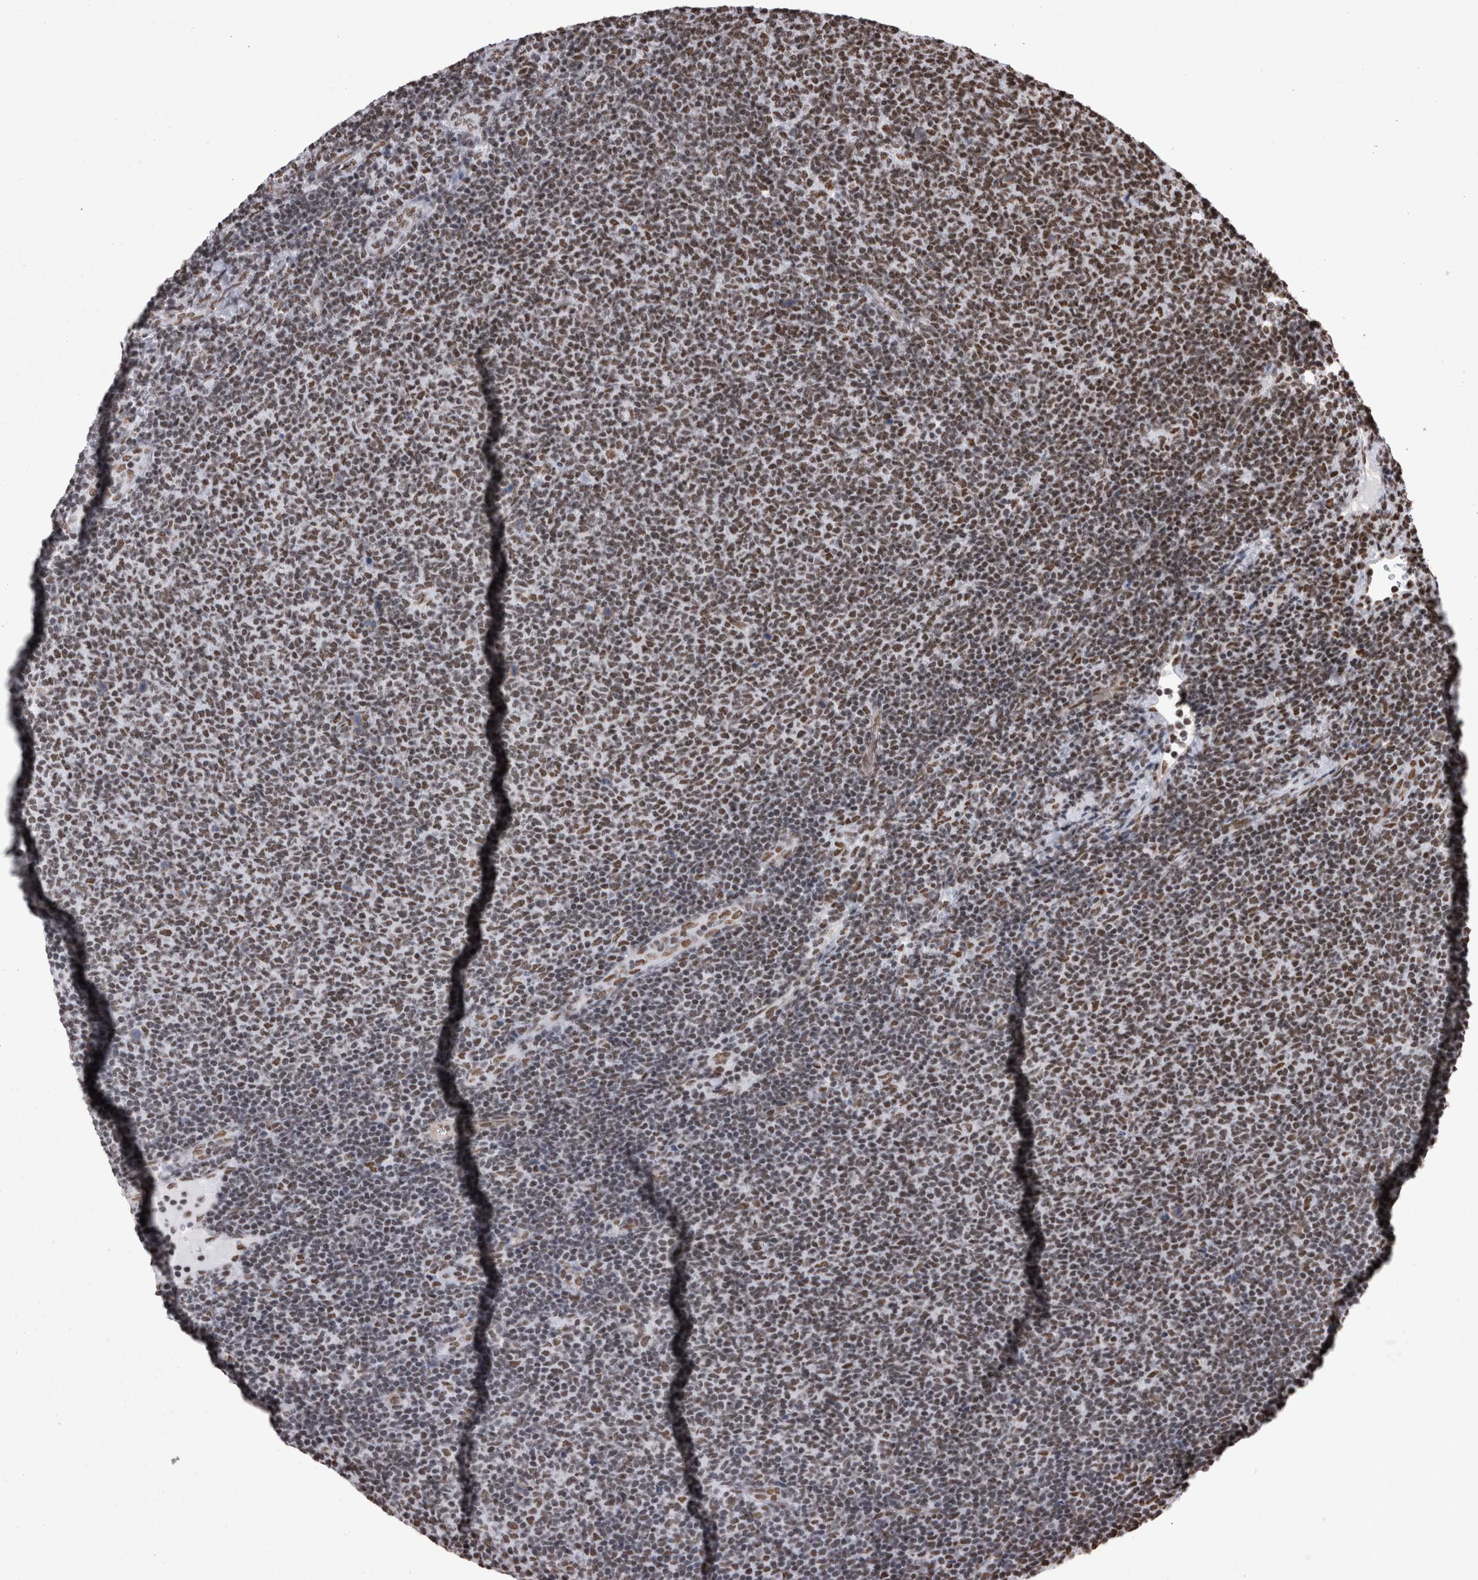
{"staining": {"intensity": "moderate", "quantity": ">75%", "location": "nuclear"}, "tissue": "lymphoma", "cell_type": "Tumor cells", "image_type": "cancer", "snomed": [{"axis": "morphology", "description": "Malignant lymphoma, non-Hodgkin's type, Low grade"}, {"axis": "topography", "description": "Lymph node"}], "caption": "Lymphoma stained for a protein shows moderate nuclear positivity in tumor cells.", "gene": "HNRNPM", "patient": {"sex": "male", "age": 66}}